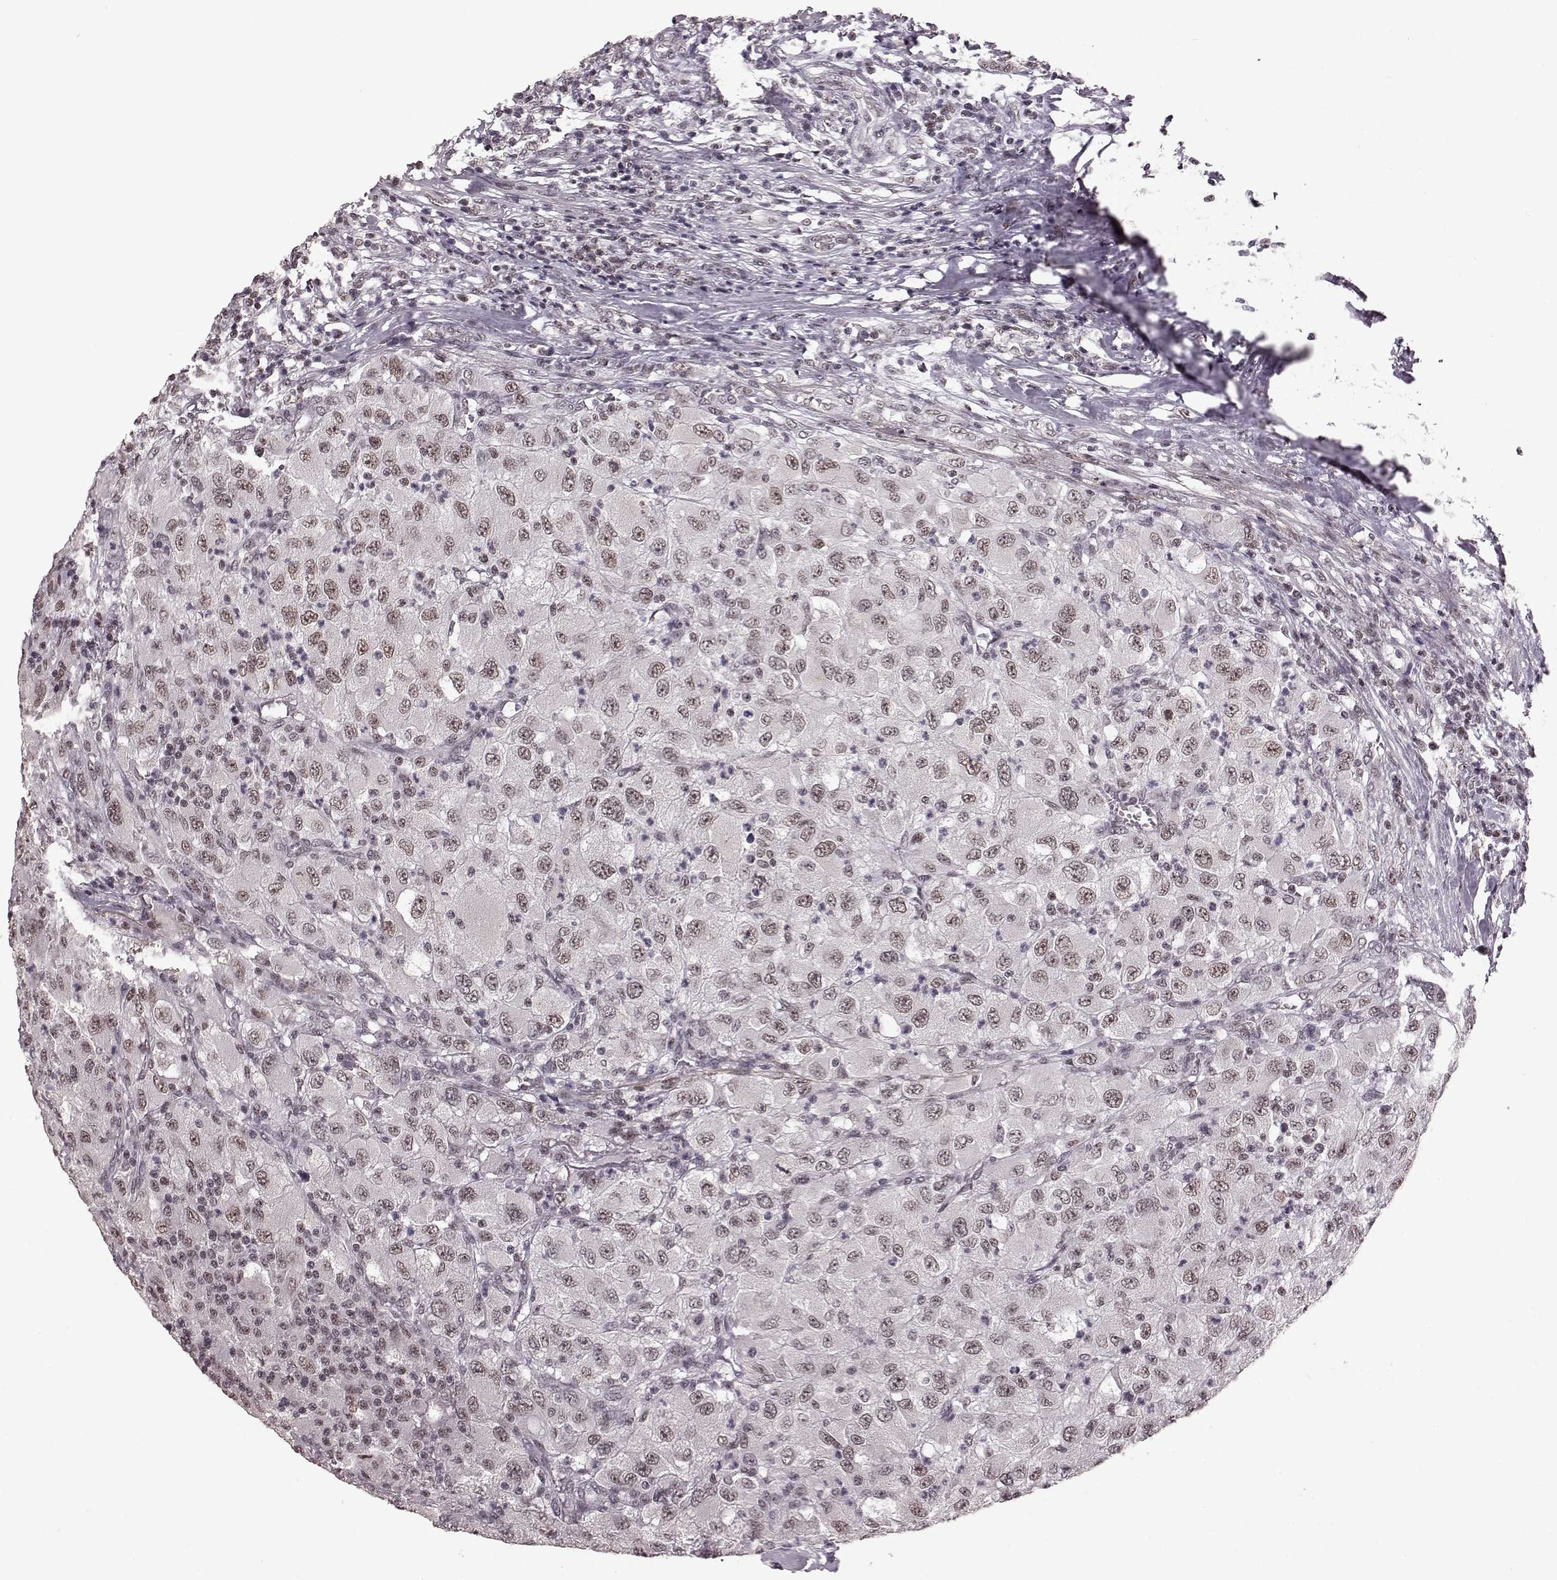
{"staining": {"intensity": "weak", "quantity": "25%-75%", "location": "nuclear"}, "tissue": "renal cancer", "cell_type": "Tumor cells", "image_type": "cancer", "snomed": [{"axis": "morphology", "description": "Adenocarcinoma, NOS"}, {"axis": "topography", "description": "Kidney"}], "caption": "Weak nuclear staining for a protein is identified in about 25%-75% of tumor cells of renal adenocarcinoma using IHC.", "gene": "RRAGD", "patient": {"sex": "female", "age": 67}}